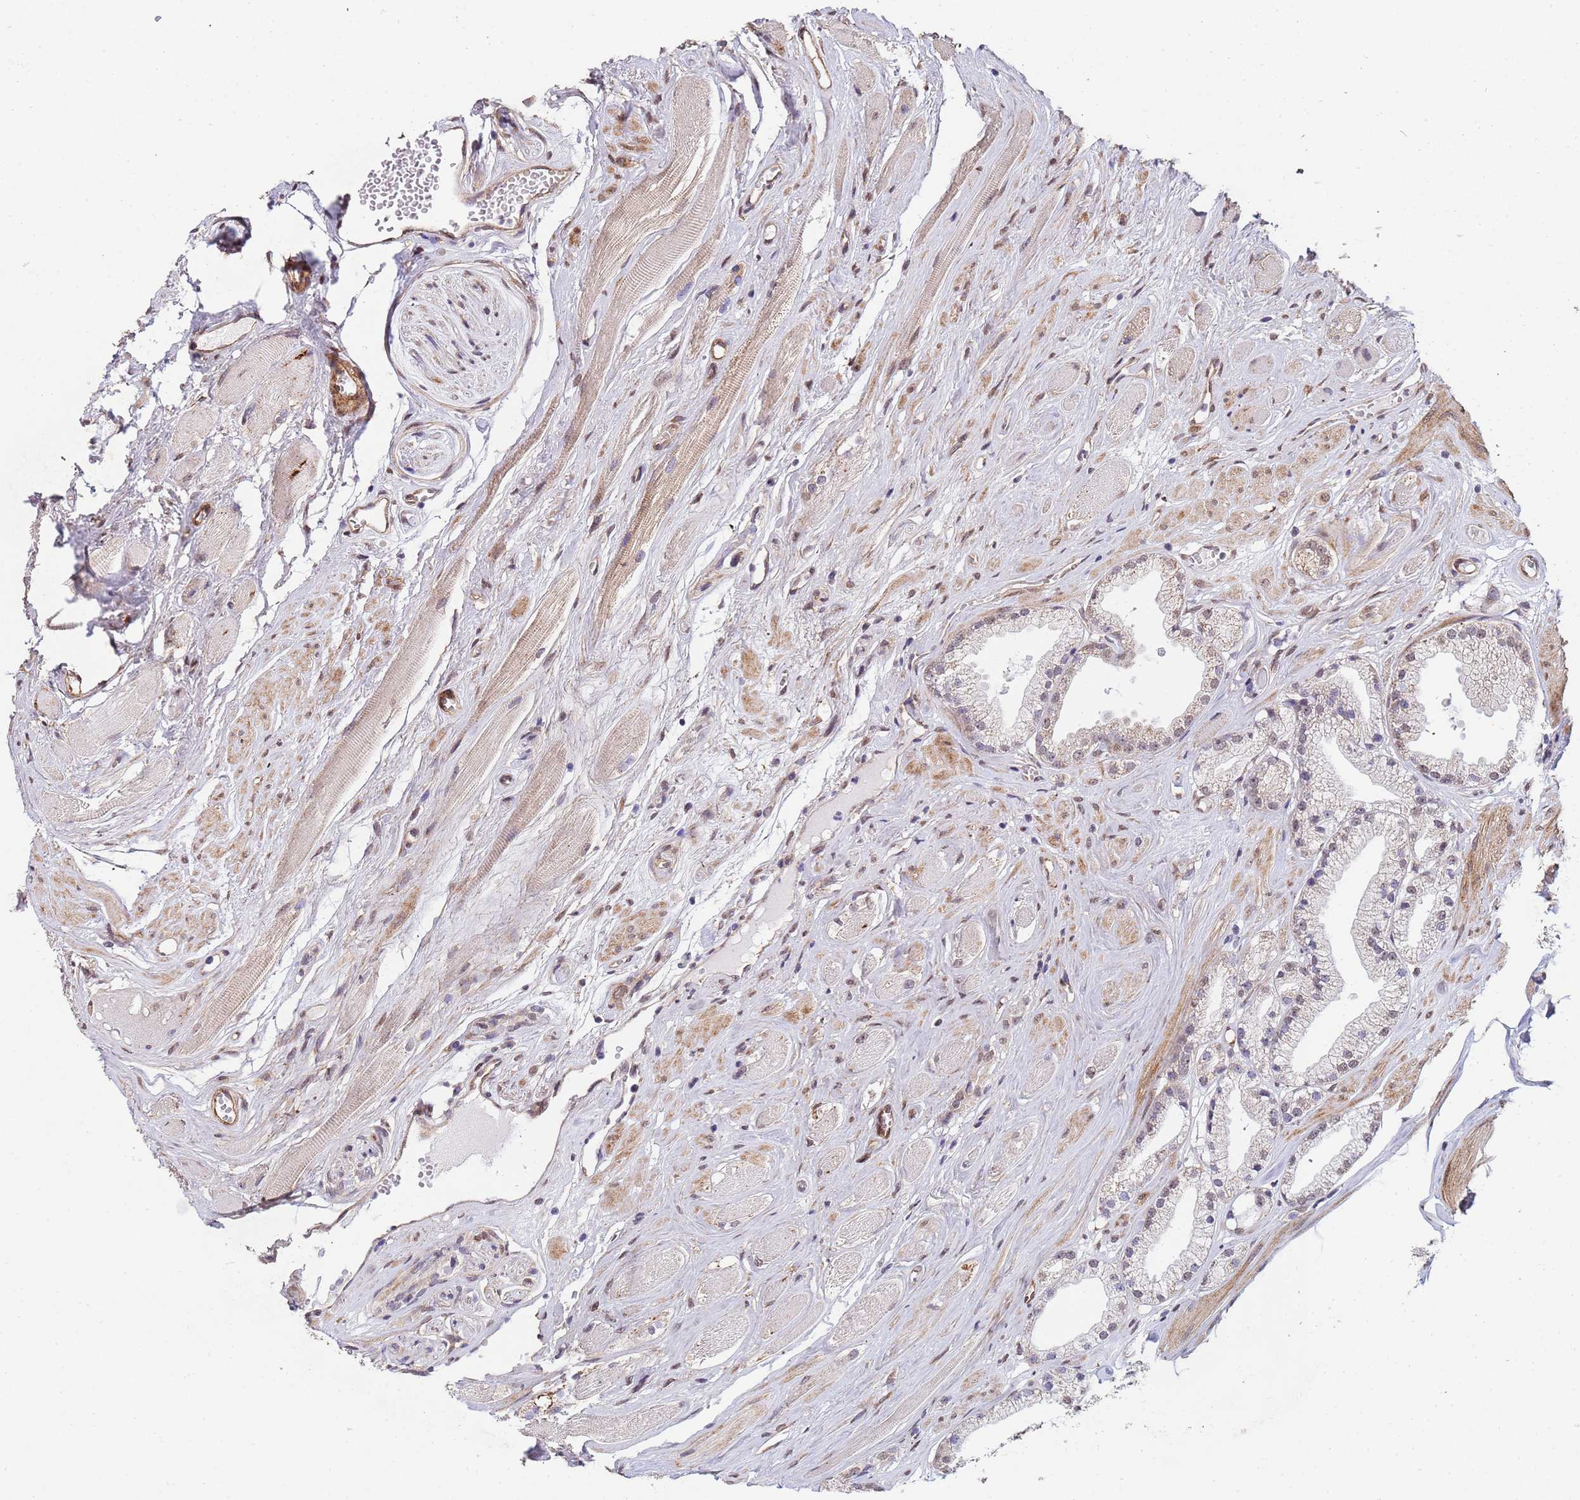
{"staining": {"intensity": "weak", "quantity": "25%-75%", "location": "nuclear"}, "tissue": "prostate cancer", "cell_type": "Tumor cells", "image_type": "cancer", "snomed": [{"axis": "morphology", "description": "Adenocarcinoma, High grade"}, {"axis": "topography", "description": "Prostate"}], "caption": "There is low levels of weak nuclear staining in tumor cells of prostate cancer, as demonstrated by immunohistochemical staining (brown color).", "gene": "TRIP6", "patient": {"sex": "male", "age": 67}}